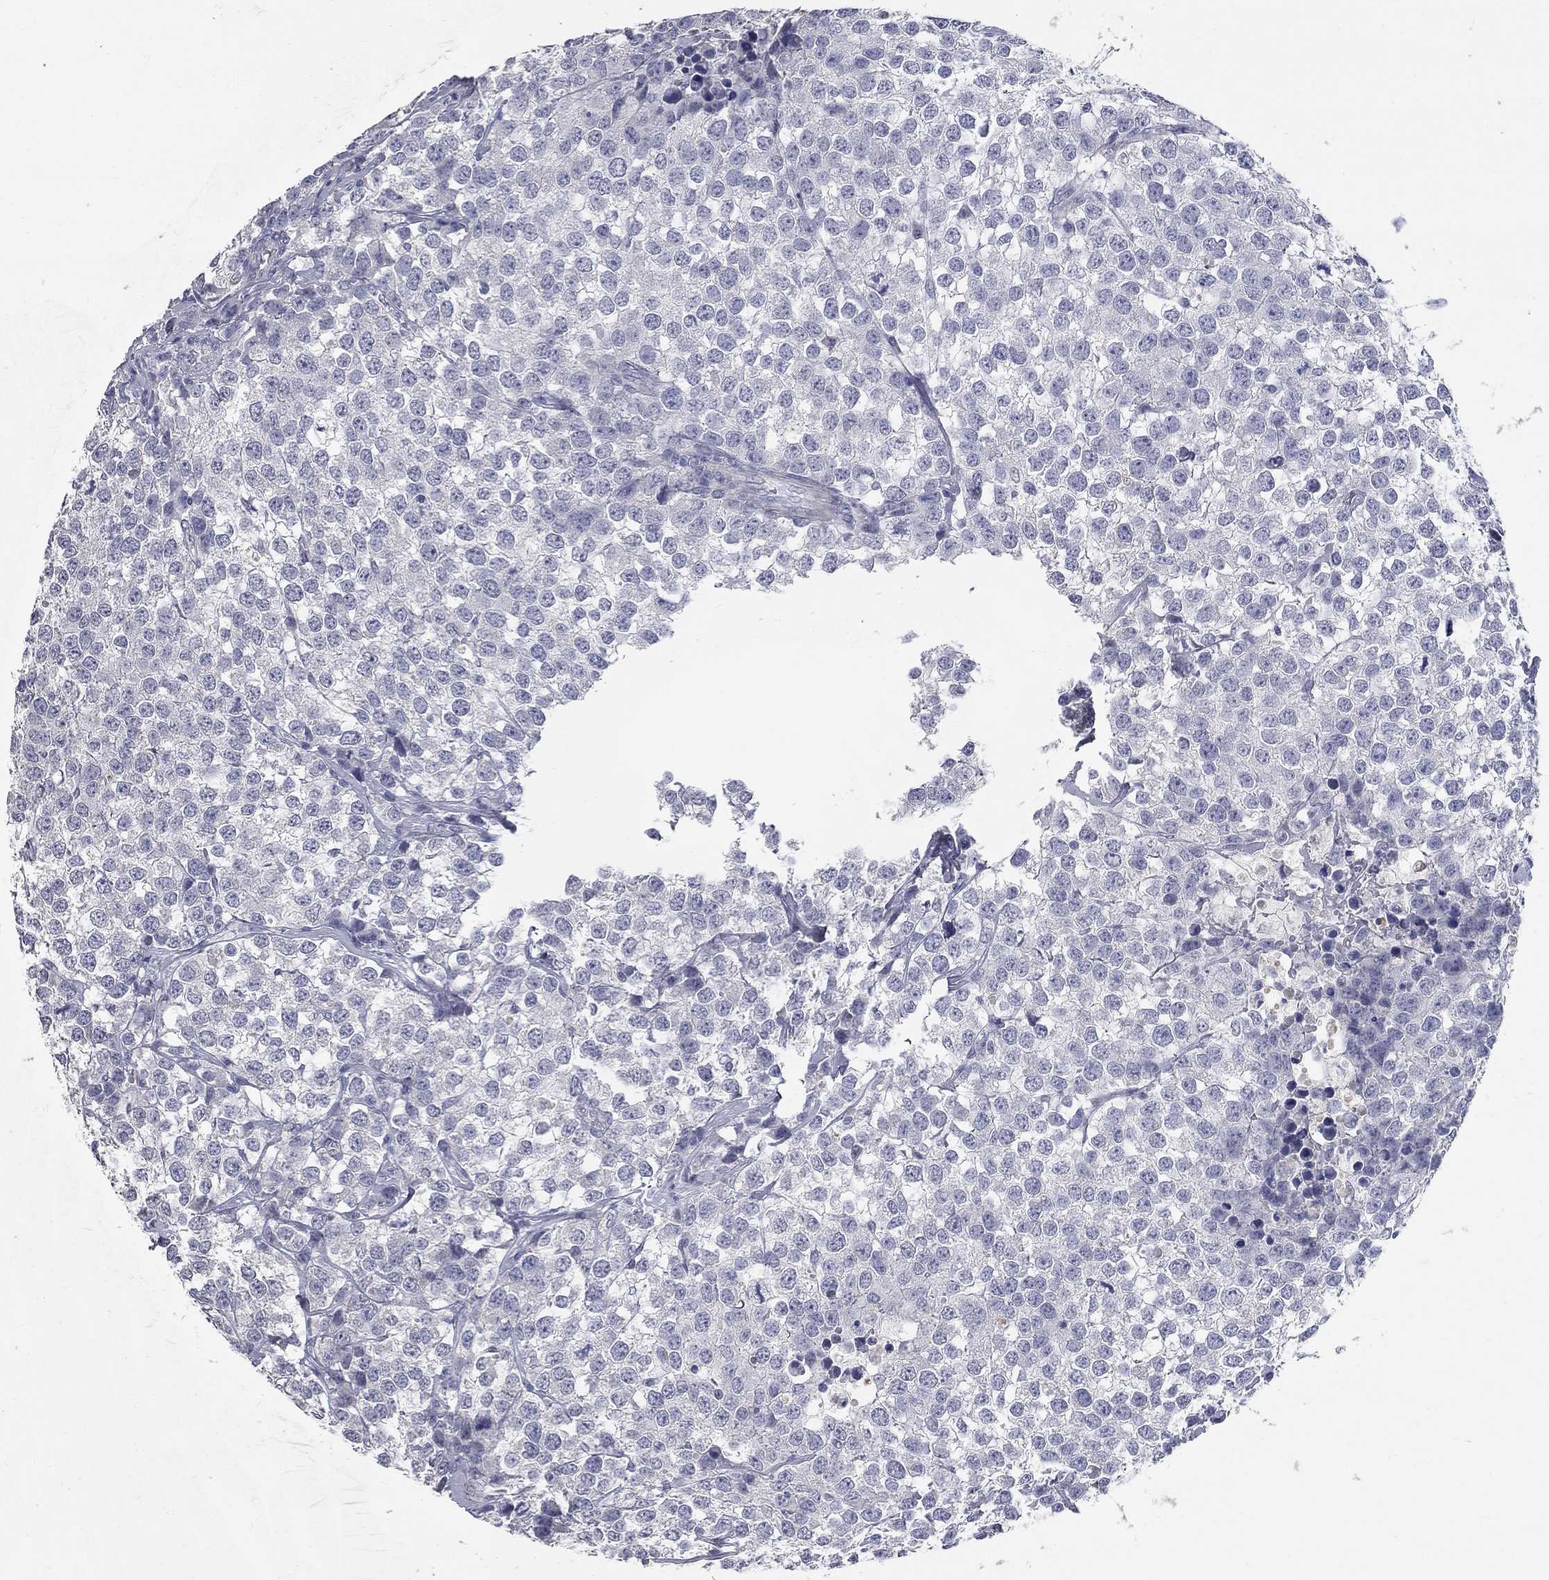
{"staining": {"intensity": "negative", "quantity": "none", "location": "none"}, "tissue": "testis cancer", "cell_type": "Tumor cells", "image_type": "cancer", "snomed": [{"axis": "morphology", "description": "Seminoma, NOS"}, {"axis": "topography", "description": "Testis"}], "caption": "Tumor cells show no significant positivity in testis seminoma.", "gene": "SYT12", "patient": {"sex": "male", "age": 59}}